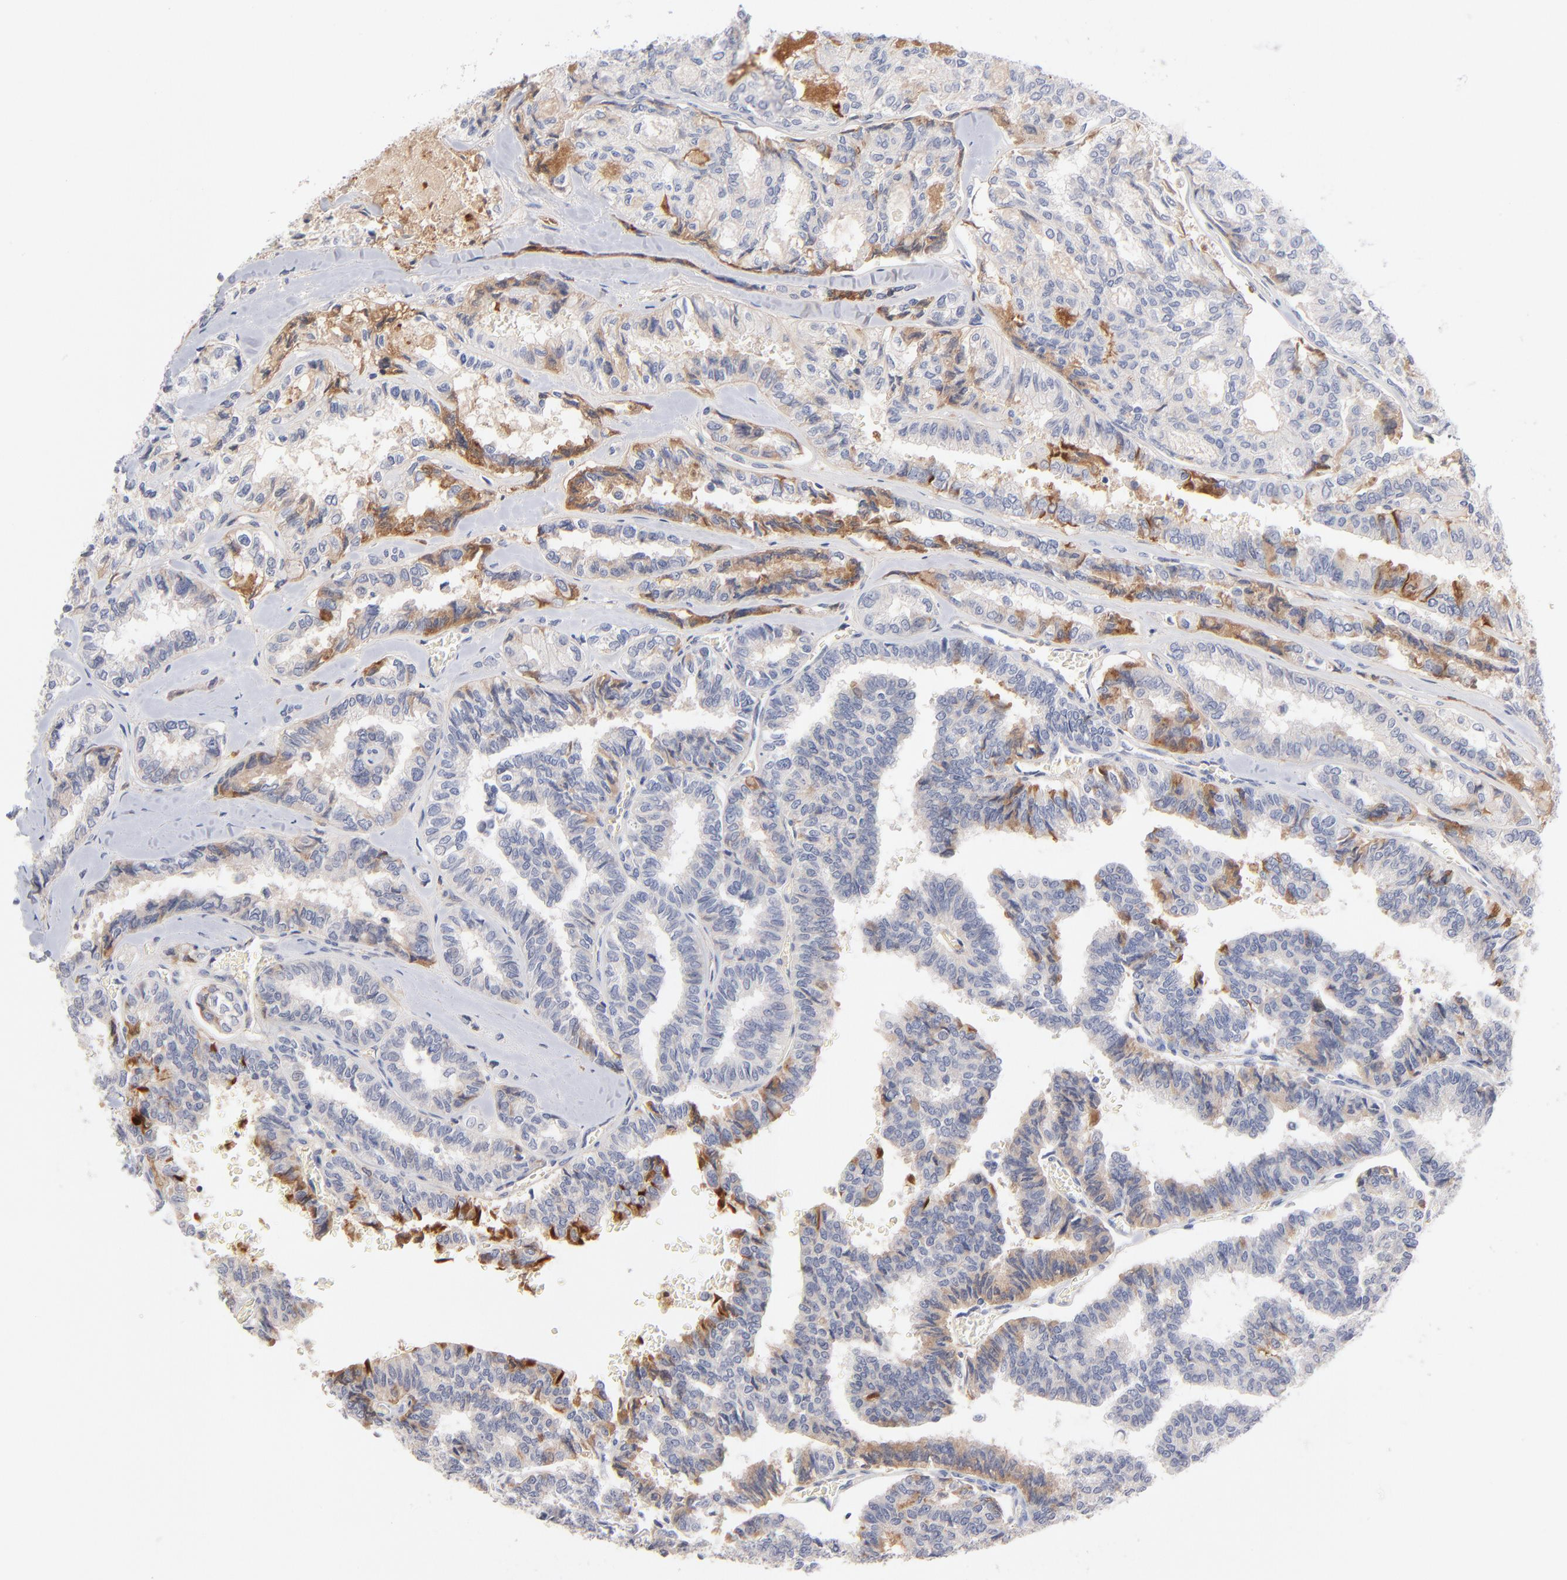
{"staining": {"intensity": "moderate", "quantity": "25%-75%", "location": "cytoplasmic/membranous"}, "tissue": "thyroid cancer", "cell_type": "Tumor cells", "image_type": "cancer", "snomed": [{"axis": "morphology", "description": "Papillary adenocarcinoma, NOS"}, {"axis": "topography", "description": "Thyroid gland"}], "caption": "Immunohistochemical staining of human papillary adenocarcinoma (thyroid) displays moderate cytoplasmic/membranous protein staining in about 25%-75% of tumor cells. The protein is shown in brown color, while the nuclei are stained blue.", "gene": "F12", "patient": {"sex": "female", "age": 35}}